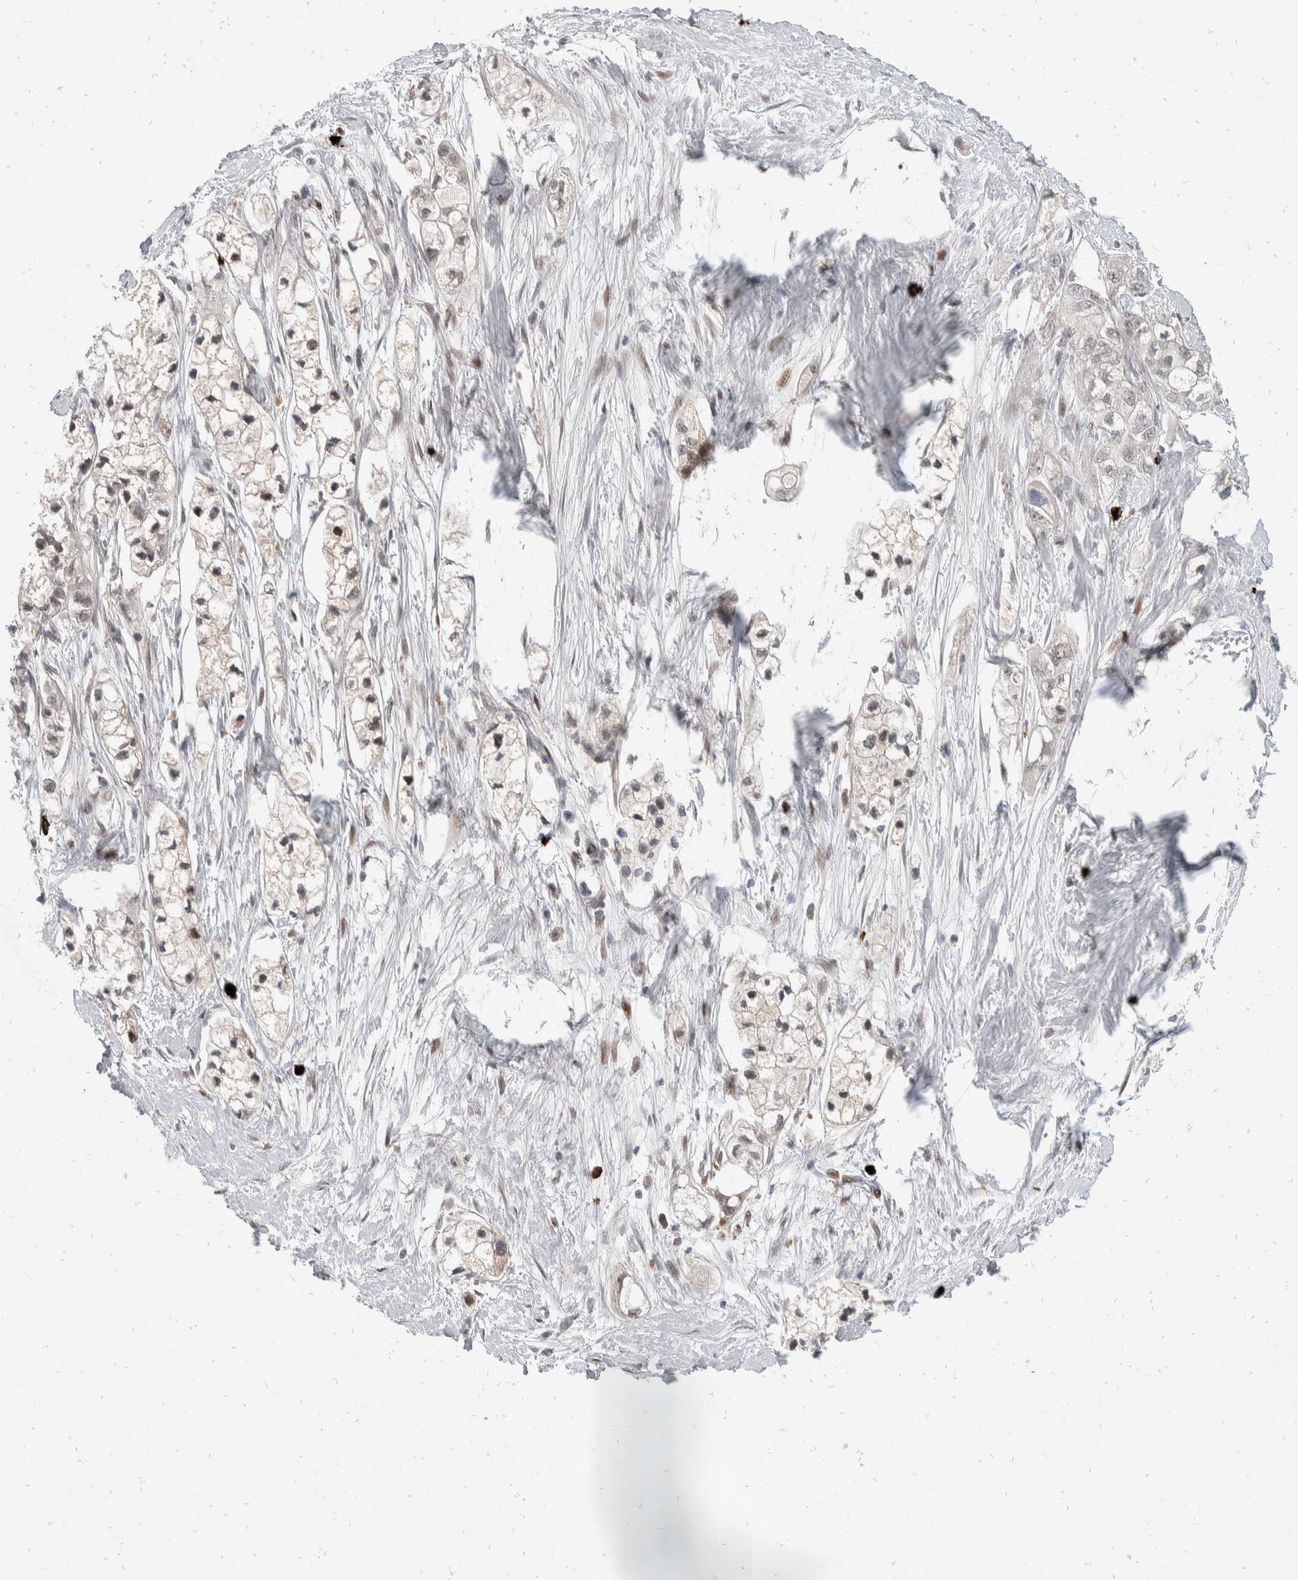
{"staining": {"intensity": "weak", "quantity": "<25%", "location": "nuclear"}, "tissue": "pancreatic cancer", "cell_type": "Tumor cells", "image_type": "cancer", "snomed": [{"axis": "morphology", "description": "Adenocarcinoma, NOS"}, {"axis": "topography", "description": "Pancreas"}], "caption": "There is no significant positivity in tumor cells of pancreatic cancer.", "gene": "ZNF703", "patient": {"sex": "male", "age": 74}}